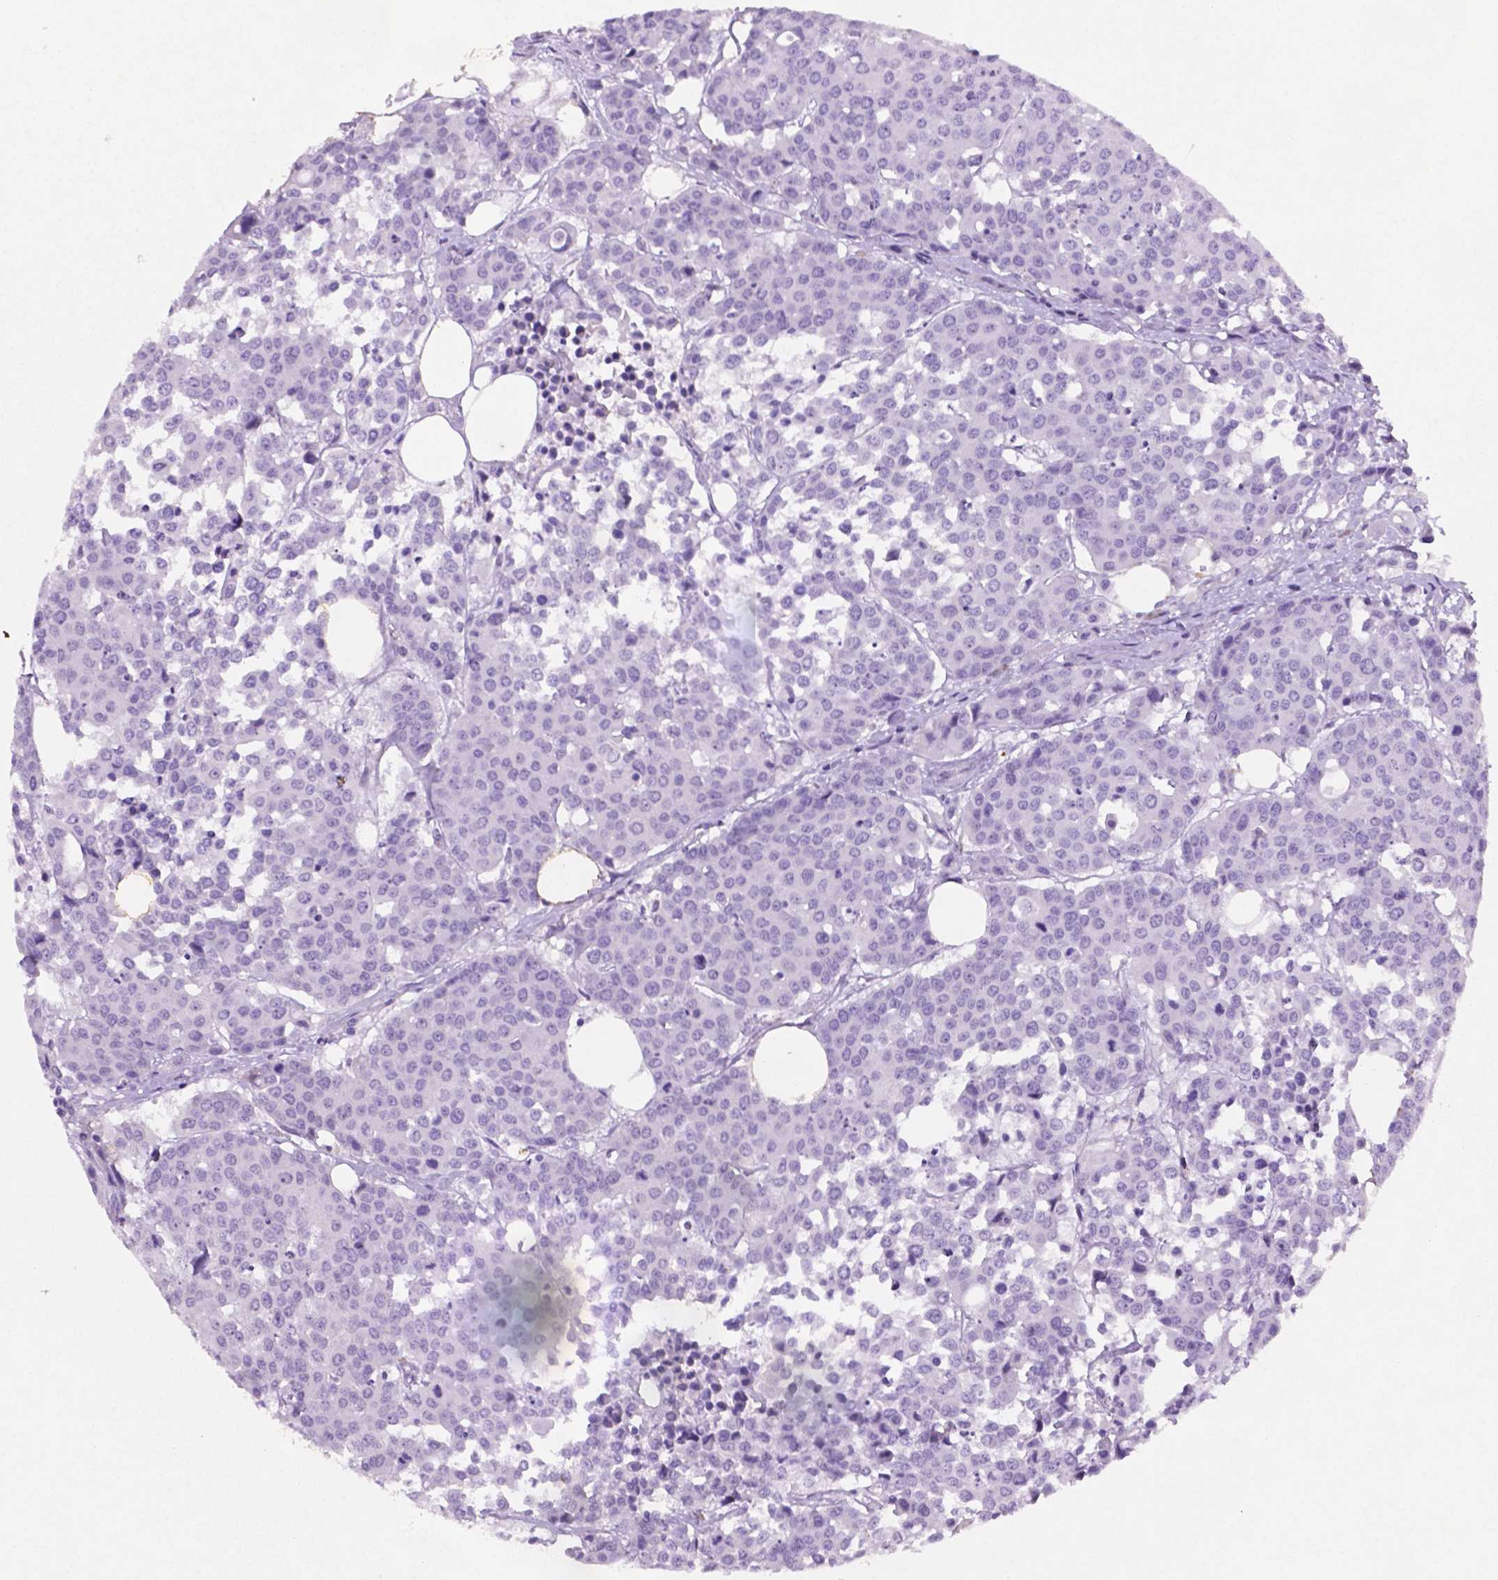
{"staining": {"intensity": "negative", "quantity": "none", "location": "none"}, "tissue": "carcinoid", "cell_type": "Tumor cells", "image_type": "cancer", "snomed": [{"axis": "morphology", "description": "Carcinoid, malignant, NOS"}, {"axis": "topography", "description": "Colon"}], "caption": "DAB immunohistochemical staining of carcinoid reveals no significant expression in tumor cells. The staining was performed using DAB (3,3'-diaminobenzidine) to visualize the protein expression in brown, while the nuclei were stained in blue with hematoxylin (Magnification: 20x).", "gene": "C18orf21", "patient": {"sex": "male", "age": 81}}